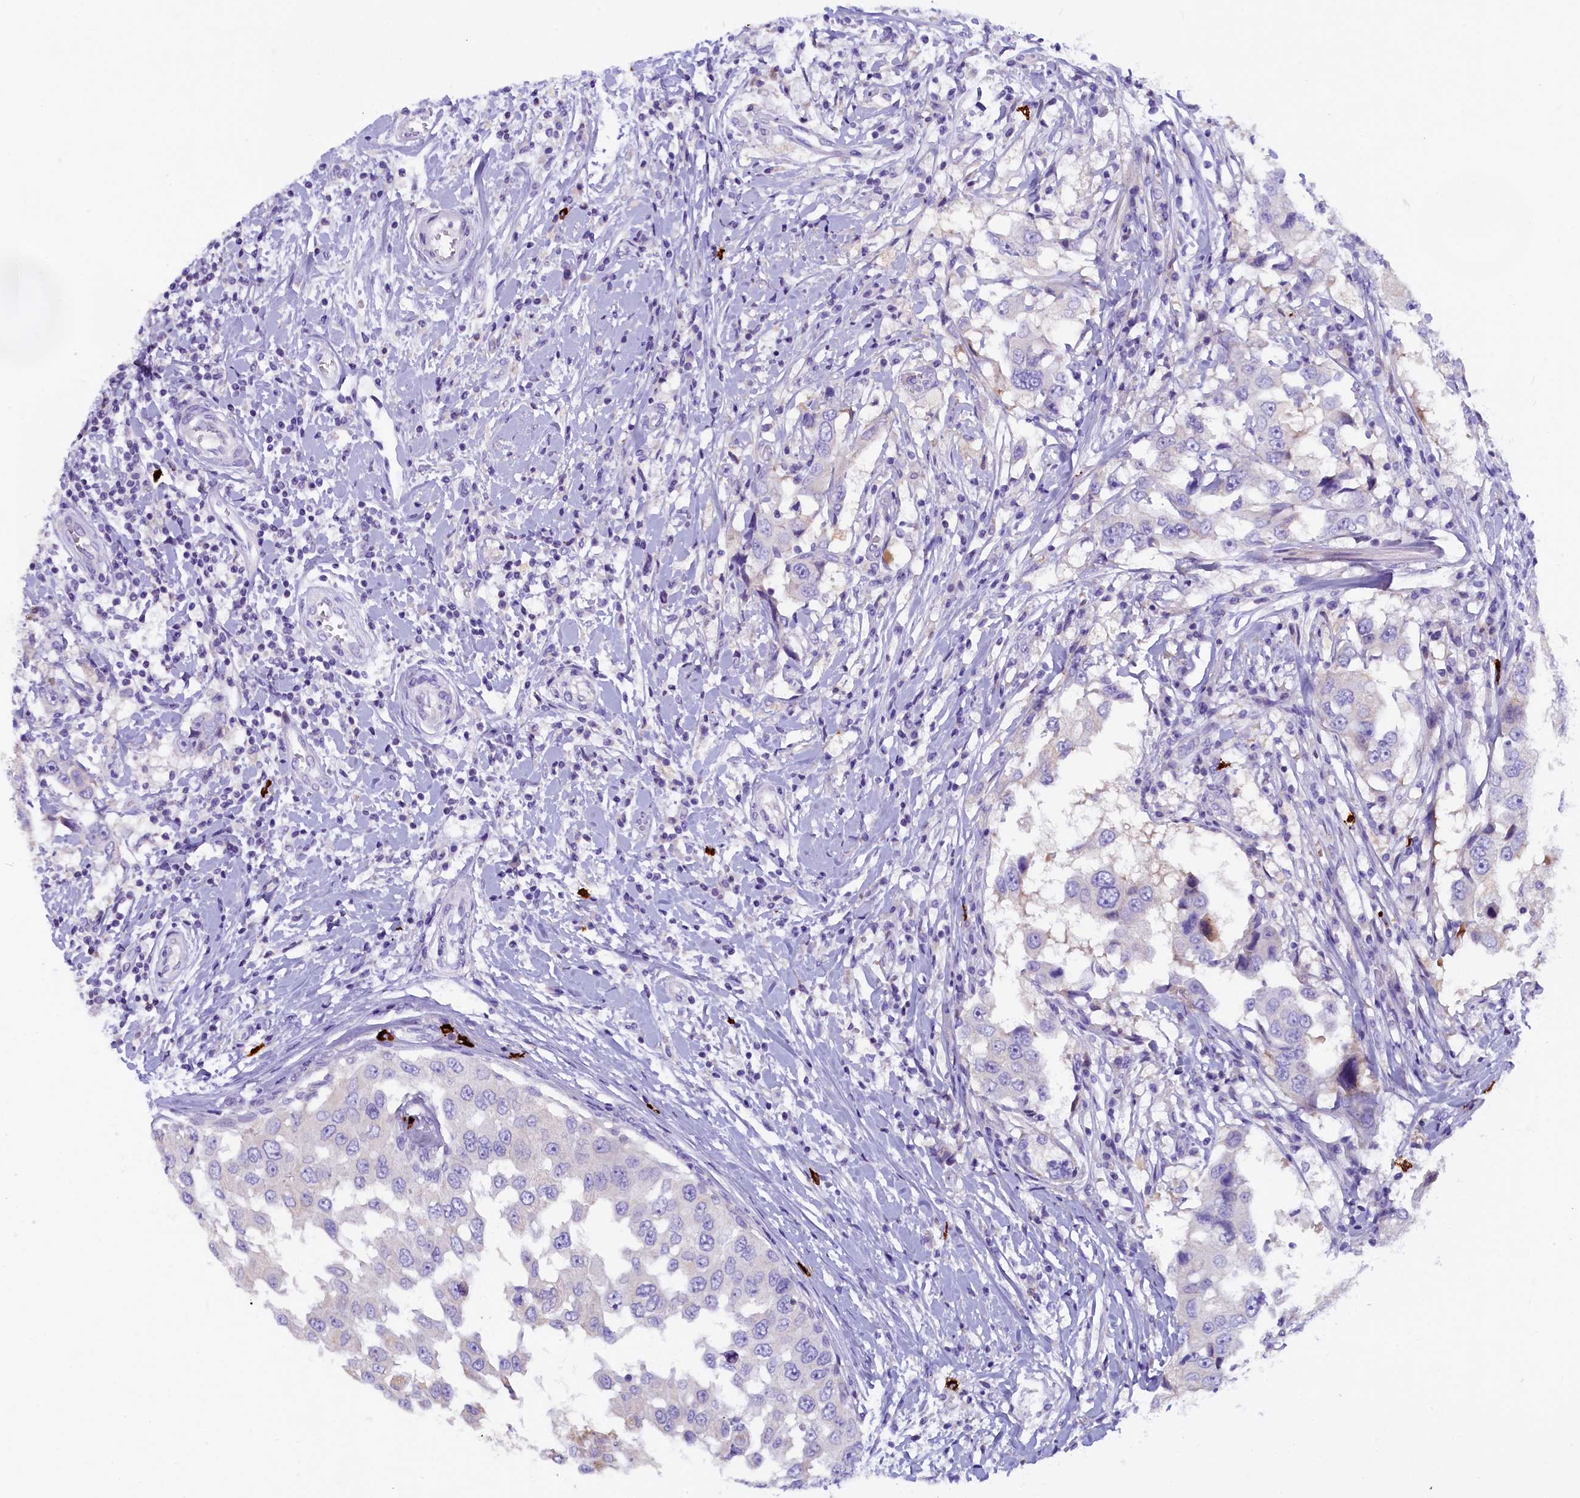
{"staining": {"intensity": "negative", "quantity": "none", "location": "none"}, "tissue": "breast cancer", "cell_type": "Tumor cells", "image_type": "cancer", "snomed": [{"axis": "morphology", "description": "Duct carcinoma"}, {"axis": "topography", "description": "Breast"}], "caption": "DAB (3,3'-diaminobenzidine) immunohistochemical staining of breast intraductal carcinoma reveals no significant positivity in tumor cells.", "gene": "RTTN", "patient": {"sex": "female", "age": 27}}